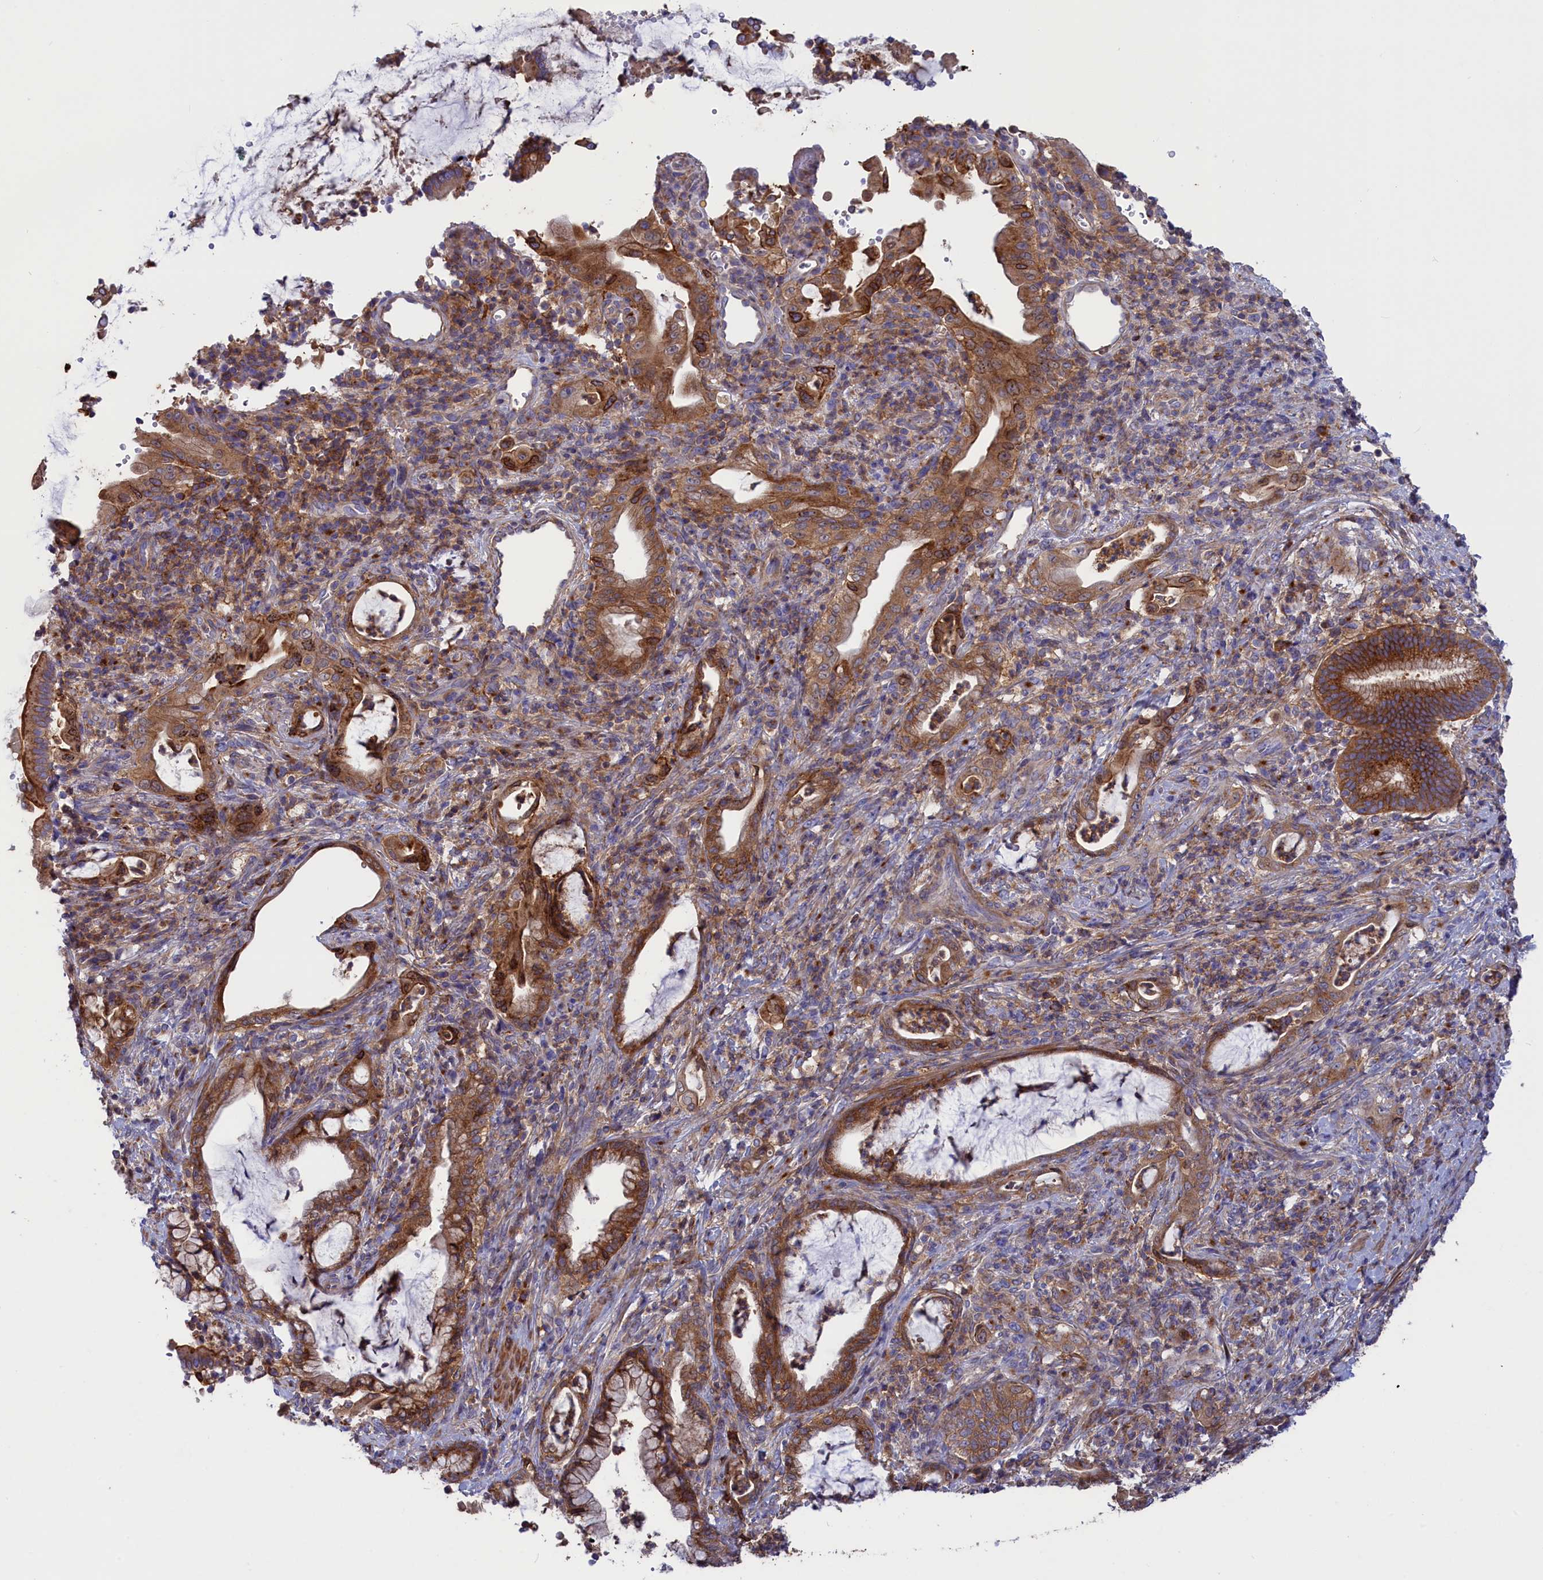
{"staining": {"intensity": "strong", "quantity": ">75%", "location": "cytoplasmic/membranous"}, "tissue": "pancreatic cancer", "cell_type": "Tumor cells", "image_type": "cancer", "snomed": [{"axis": "morphology", "description": "Normal tissue, NOS"}, {"axis": "morphology", "description": "Adenocarcinoma, NOS"}, {"axis": "topography", "description": "Pancreas"}], "caption": "Immunohistochemistry (DAB) staining of pancreatic cancer (adenocarcinoma) exhibits strong cytoplasmic/membranous protein expression in about >75% of tumor cells. (Brightfield microscopy of DAB IHC at high magnification).", "gene": "SCAMP4", "patient": {"sex": "female", "age": 55}}